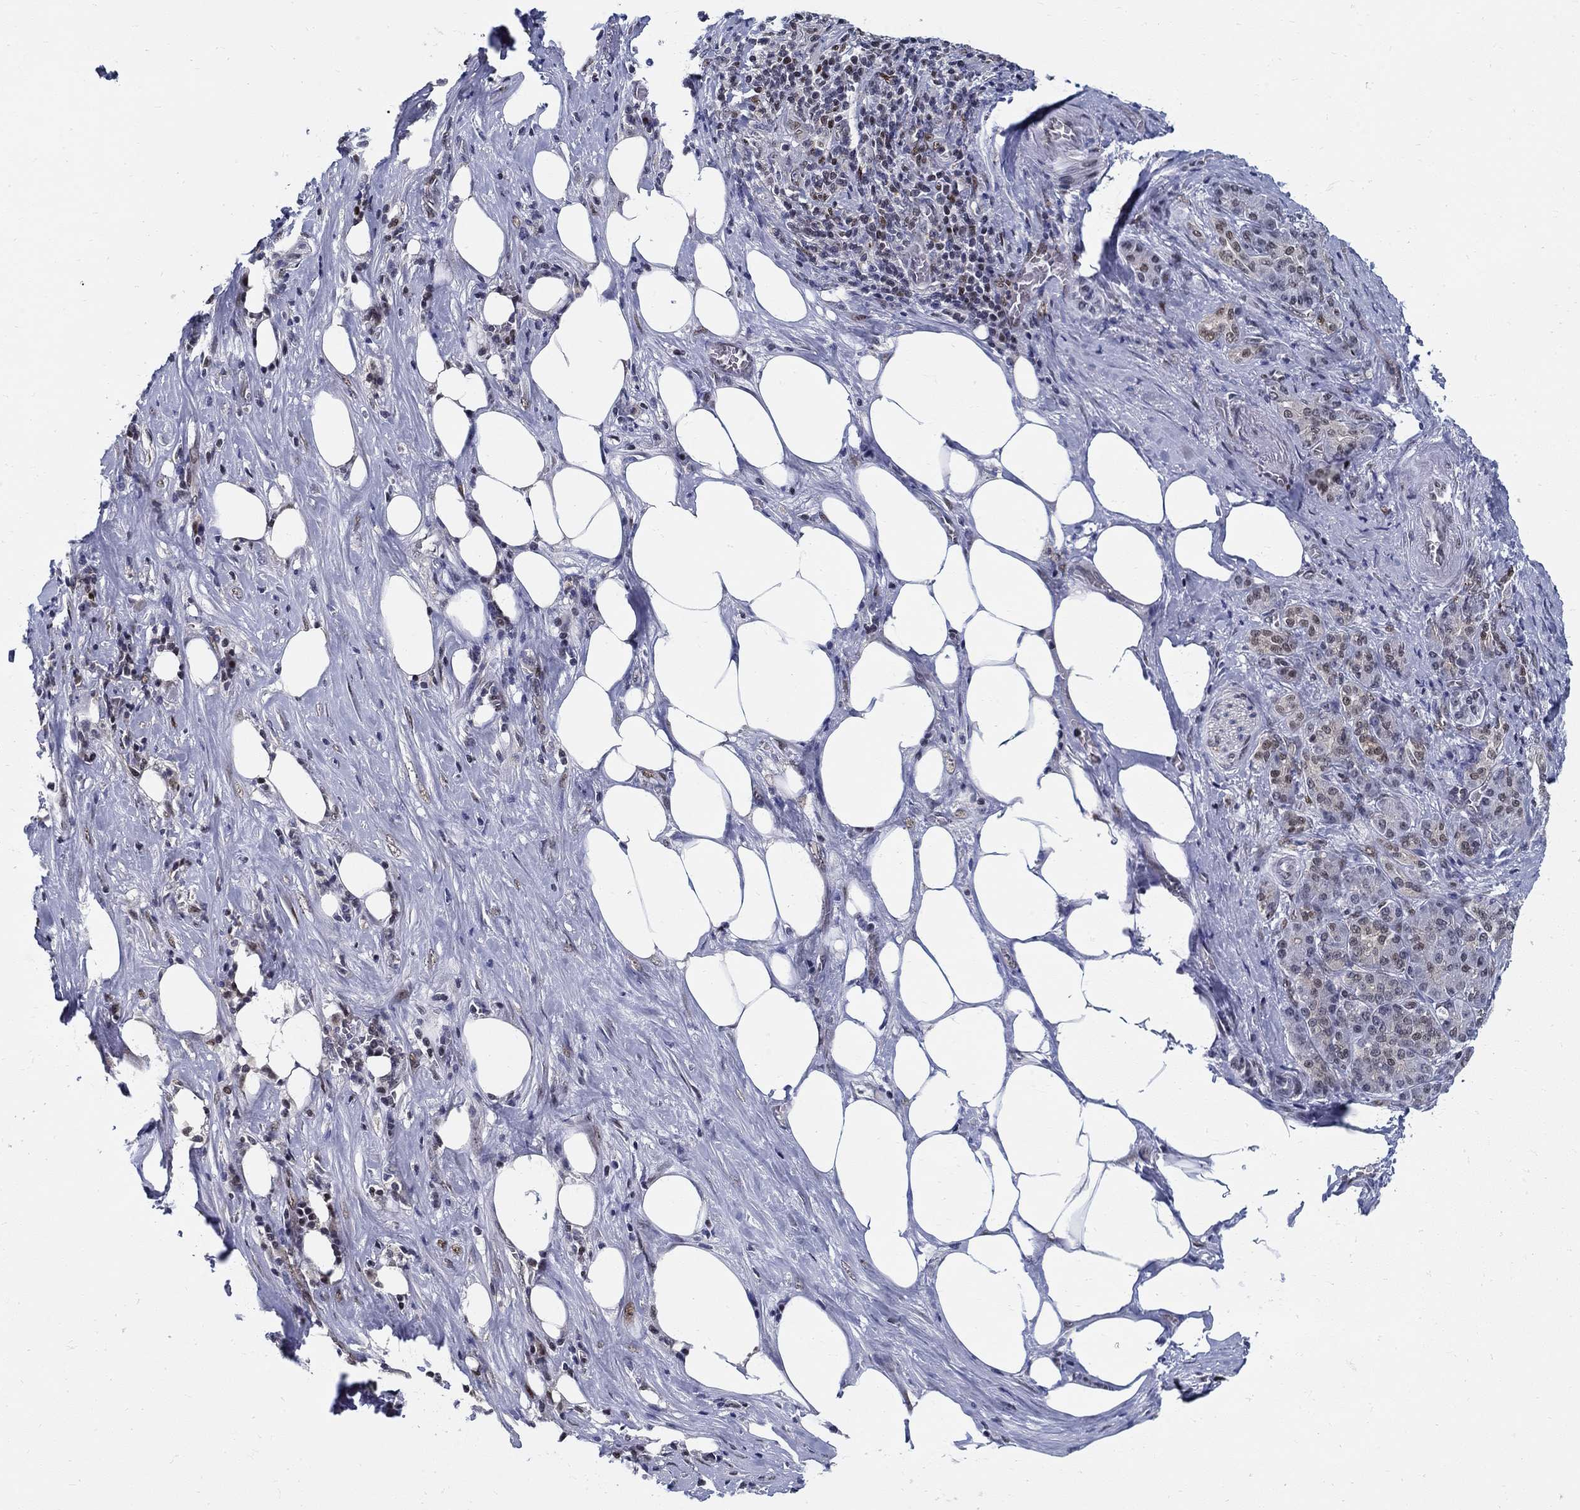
{"staining": {"intensity": "weak", "quantity": "<25%", "location": "nuclear"}, "tissue": "pancreatic cancer", "cell_type": "Tumor cells", "image_type": "cancer", "snomed": [{"axis": "morphology", "description": "Adenocarcinoma, NOS"}, {"axis": "topography", "description": "Pancreas"}], "caption": "Protein analysis of pancreatic adenocarcinoma demonstrates no significant positivity in tumor cells. (DAB IHC, high magnification).", "gene": "ZNF594", "patient": {"sex": "male", "age": 57}}